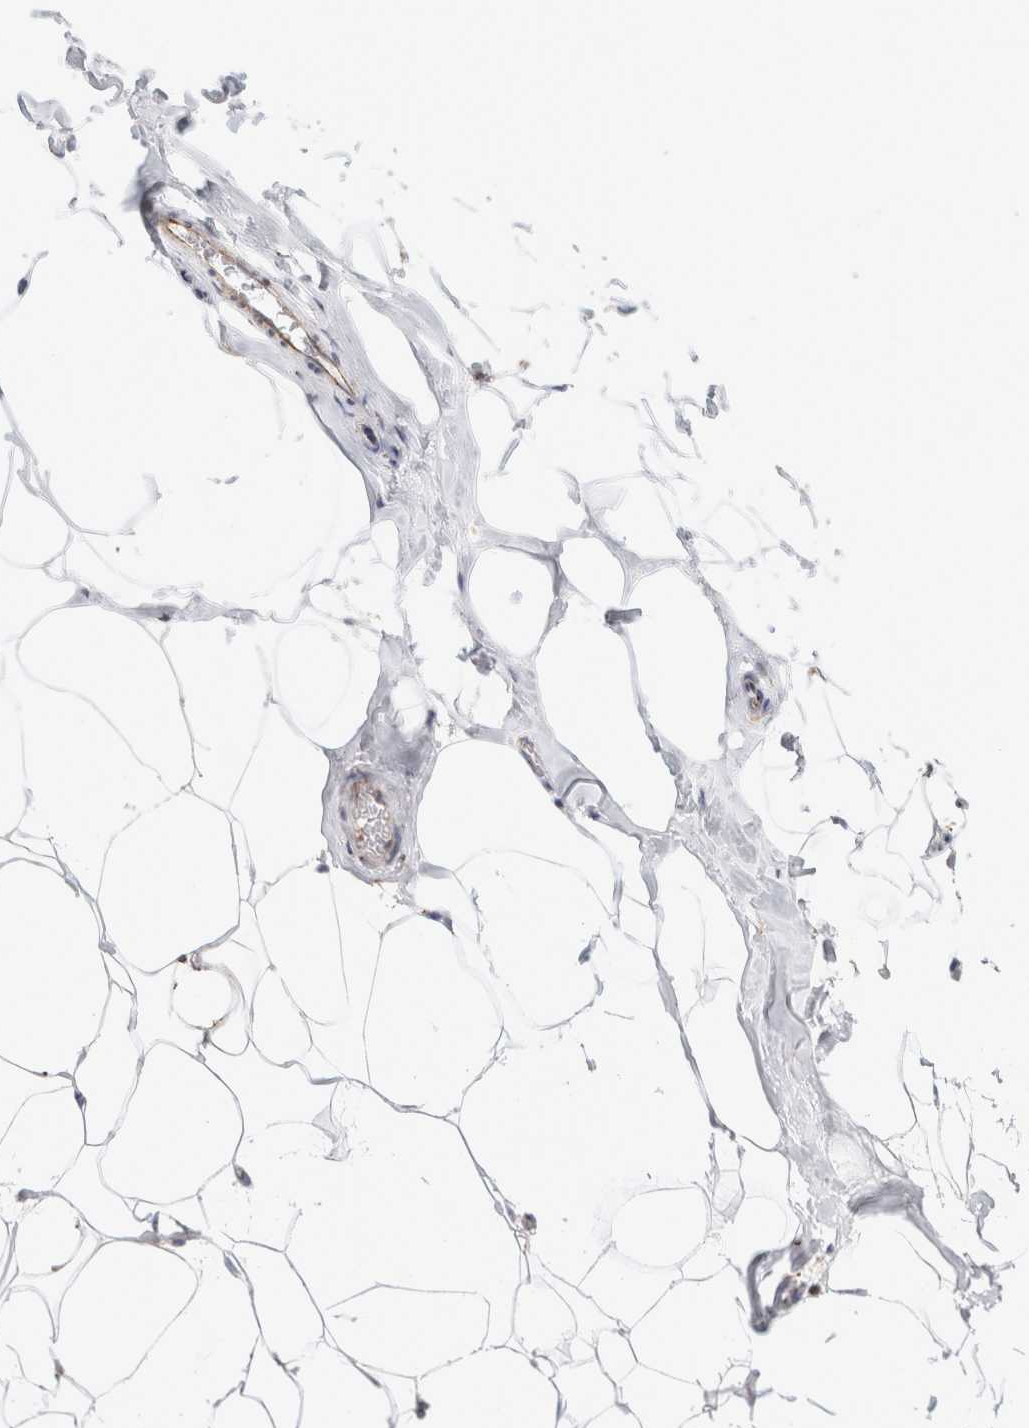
{"staining": {"intensity": "negative", "quantity": "none", "location": "none"}, "tissue": "adipose tissue", "cell_type": "Adipocytes", "image_type": "normal", "snomed": [{"axis": "morphology", "description": "Normal tissue, NOS"}, {"axis": "morphology", "description": "Fibrosis, NOS"}, {"axis": "topography", "description": "Breast"}, {"axis": "topography", "description": "Adipose tissue"}], "caption": "This histopathology image is of normal adipose tissue stained with IHC to label a protein in brown with the nuclei are counter-stained blue. There is no positivity in adipocytes.", "gene": "MCFD2", "patient": {"sex": "female", "age": 39}}